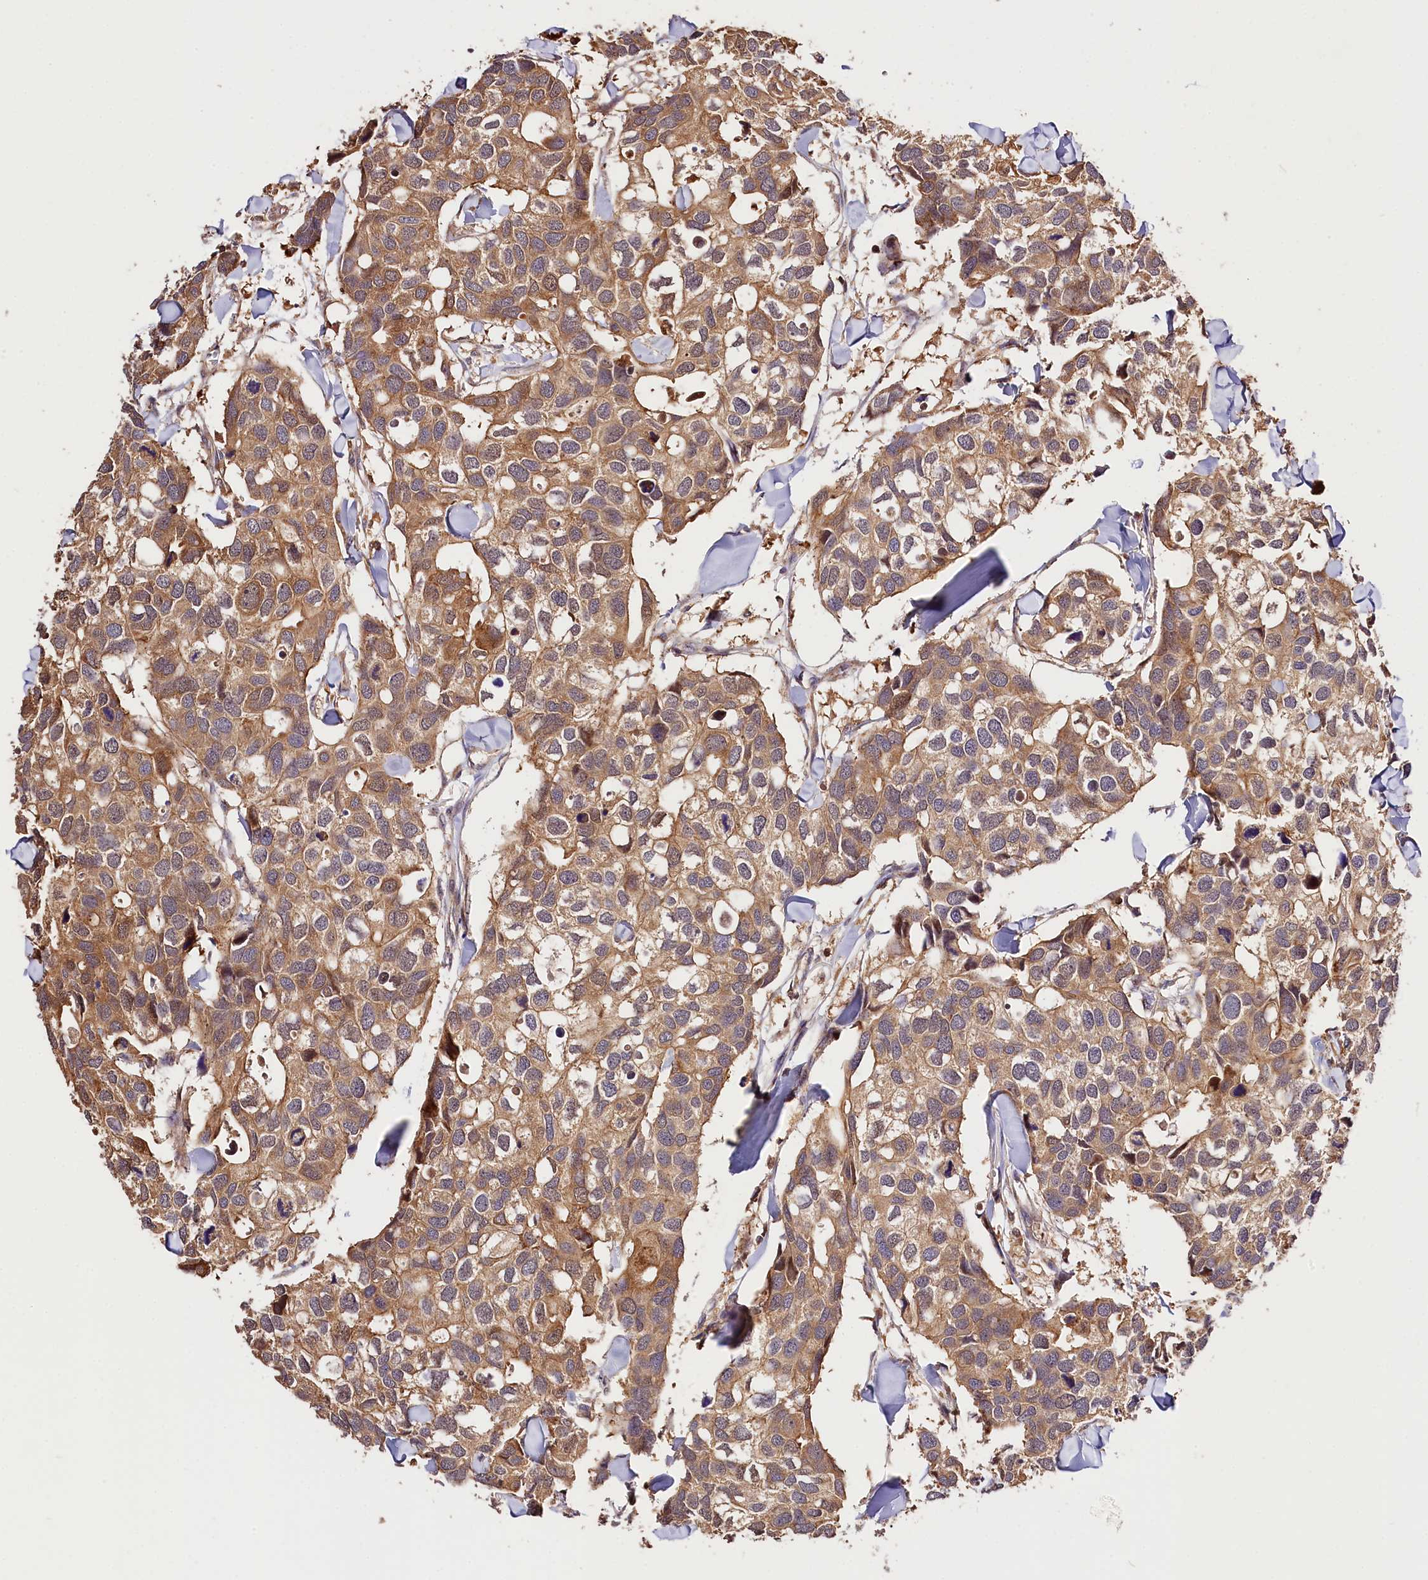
{"staining": {"intensity": "moderate", "quantity": ">75%", "location": "cytoplasmic/membranous"}, "tissue": "breast cancer", "cell_type": "Tumor cells", "image_type": "cancer", "snomed": [{"axis": "morphology", "description": "Duct carcinoma"}, {"axis": "topography", "description": "Breast"}], "caption": "Moderate cytoplasmic/membranous positivity for a protein is appreciated in about >75% of tumor cells of breast cancer (intraductal carcinoma) using IHC.", "gene": "KPTN", "patient": {"sex": "female", "age": 83}}